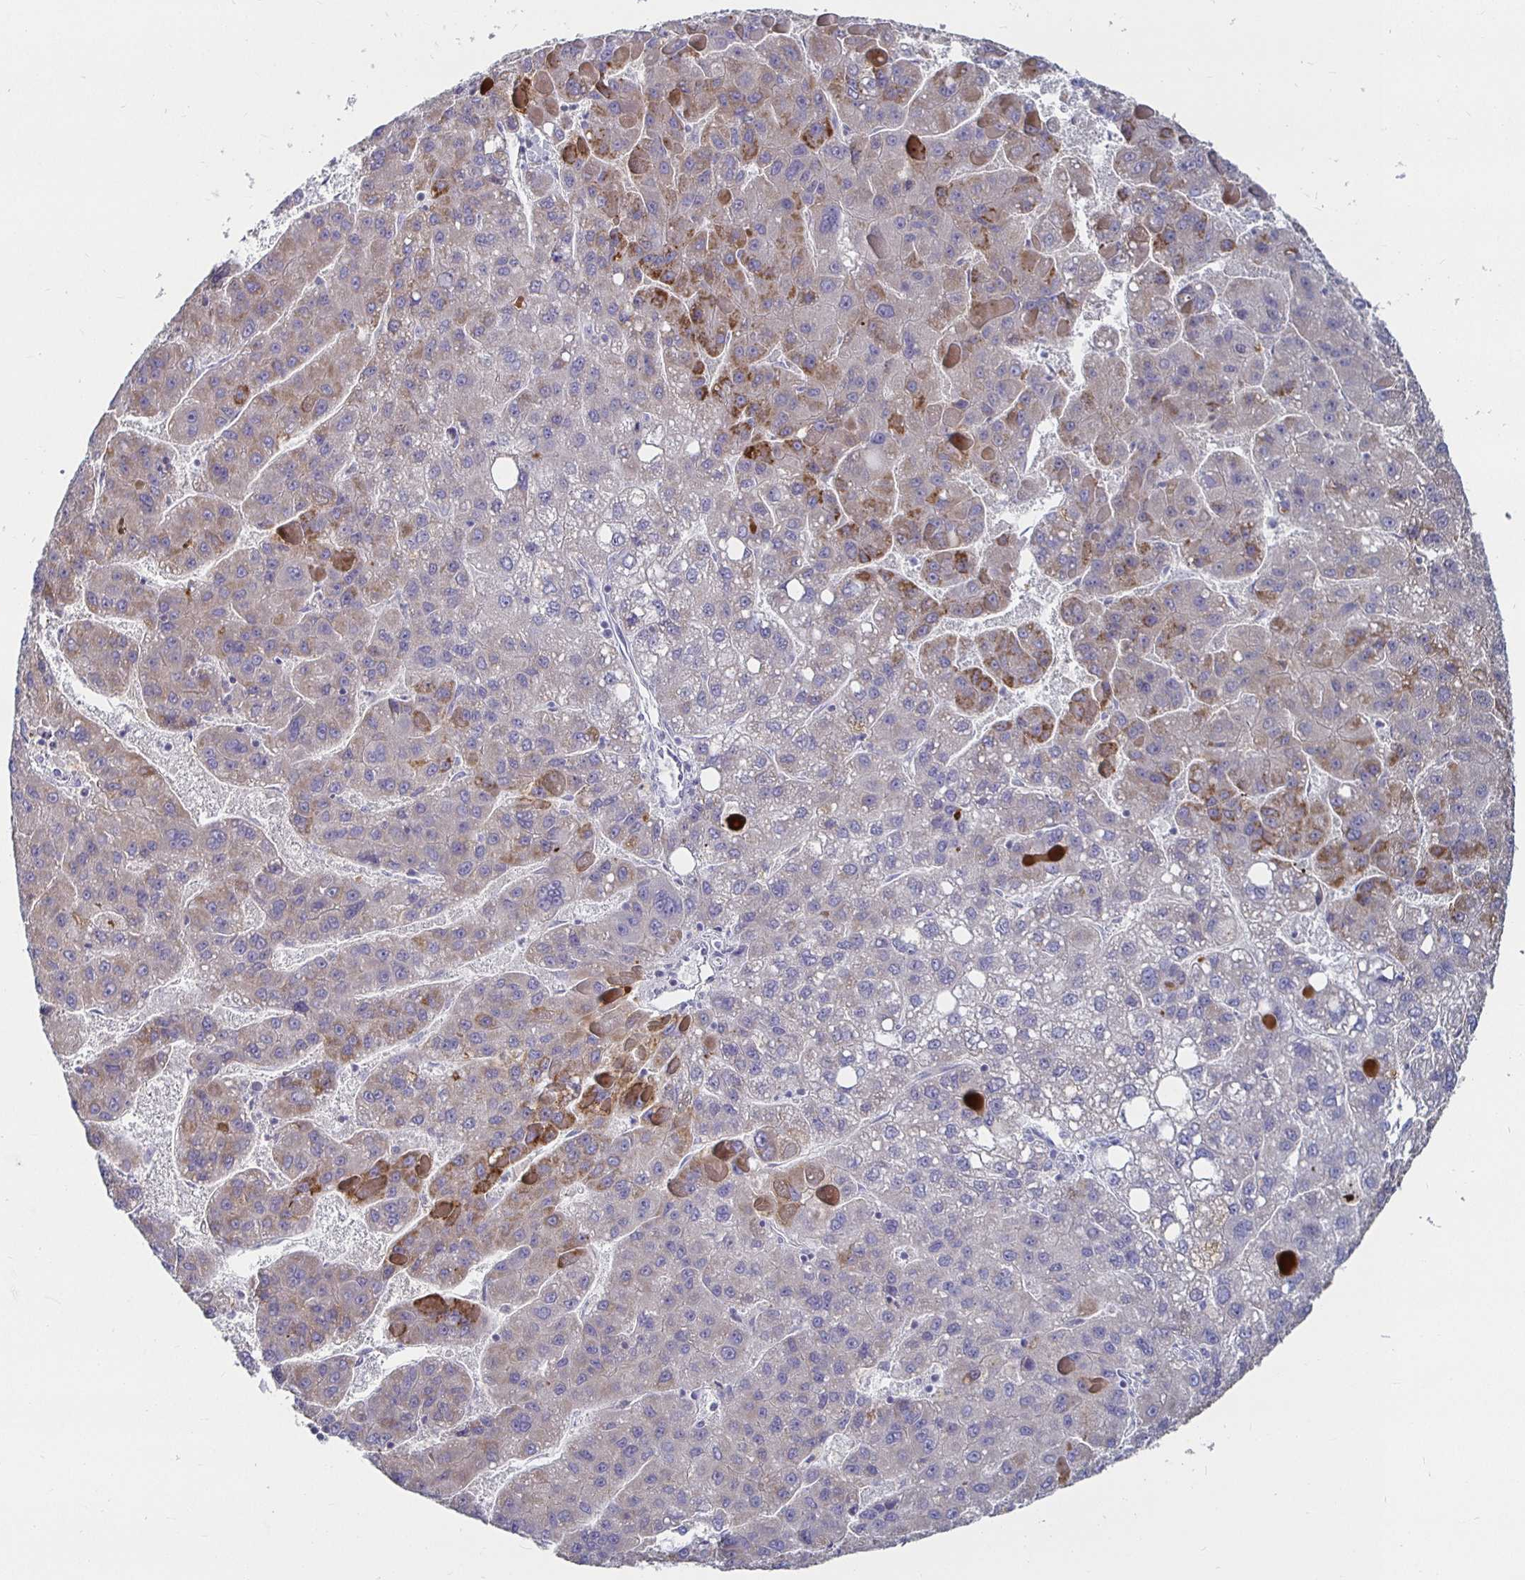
{"staining": {"intensity": "strong", "quantity": "<25%", "location": "cytoplasmic/membranous"}, "tissue": "liver cancer", "cell_type": "Tumor cells", "image_type": "cancer", "snomed": [{"axis": "morphology", "description": "Carcinoma, Hepatocellular, NOS"}, {"axis": "topography", "description": "Liver"}], "caption": "Liver cancer (hepatocellular carcinoma) stained with DAB IHC displays medium levels of strong cytoplasmic/membranous positivity in approximately <25% of tumor cells.", "gene": "RNF144B", "patient": {"sex": "female", "age": 82}}